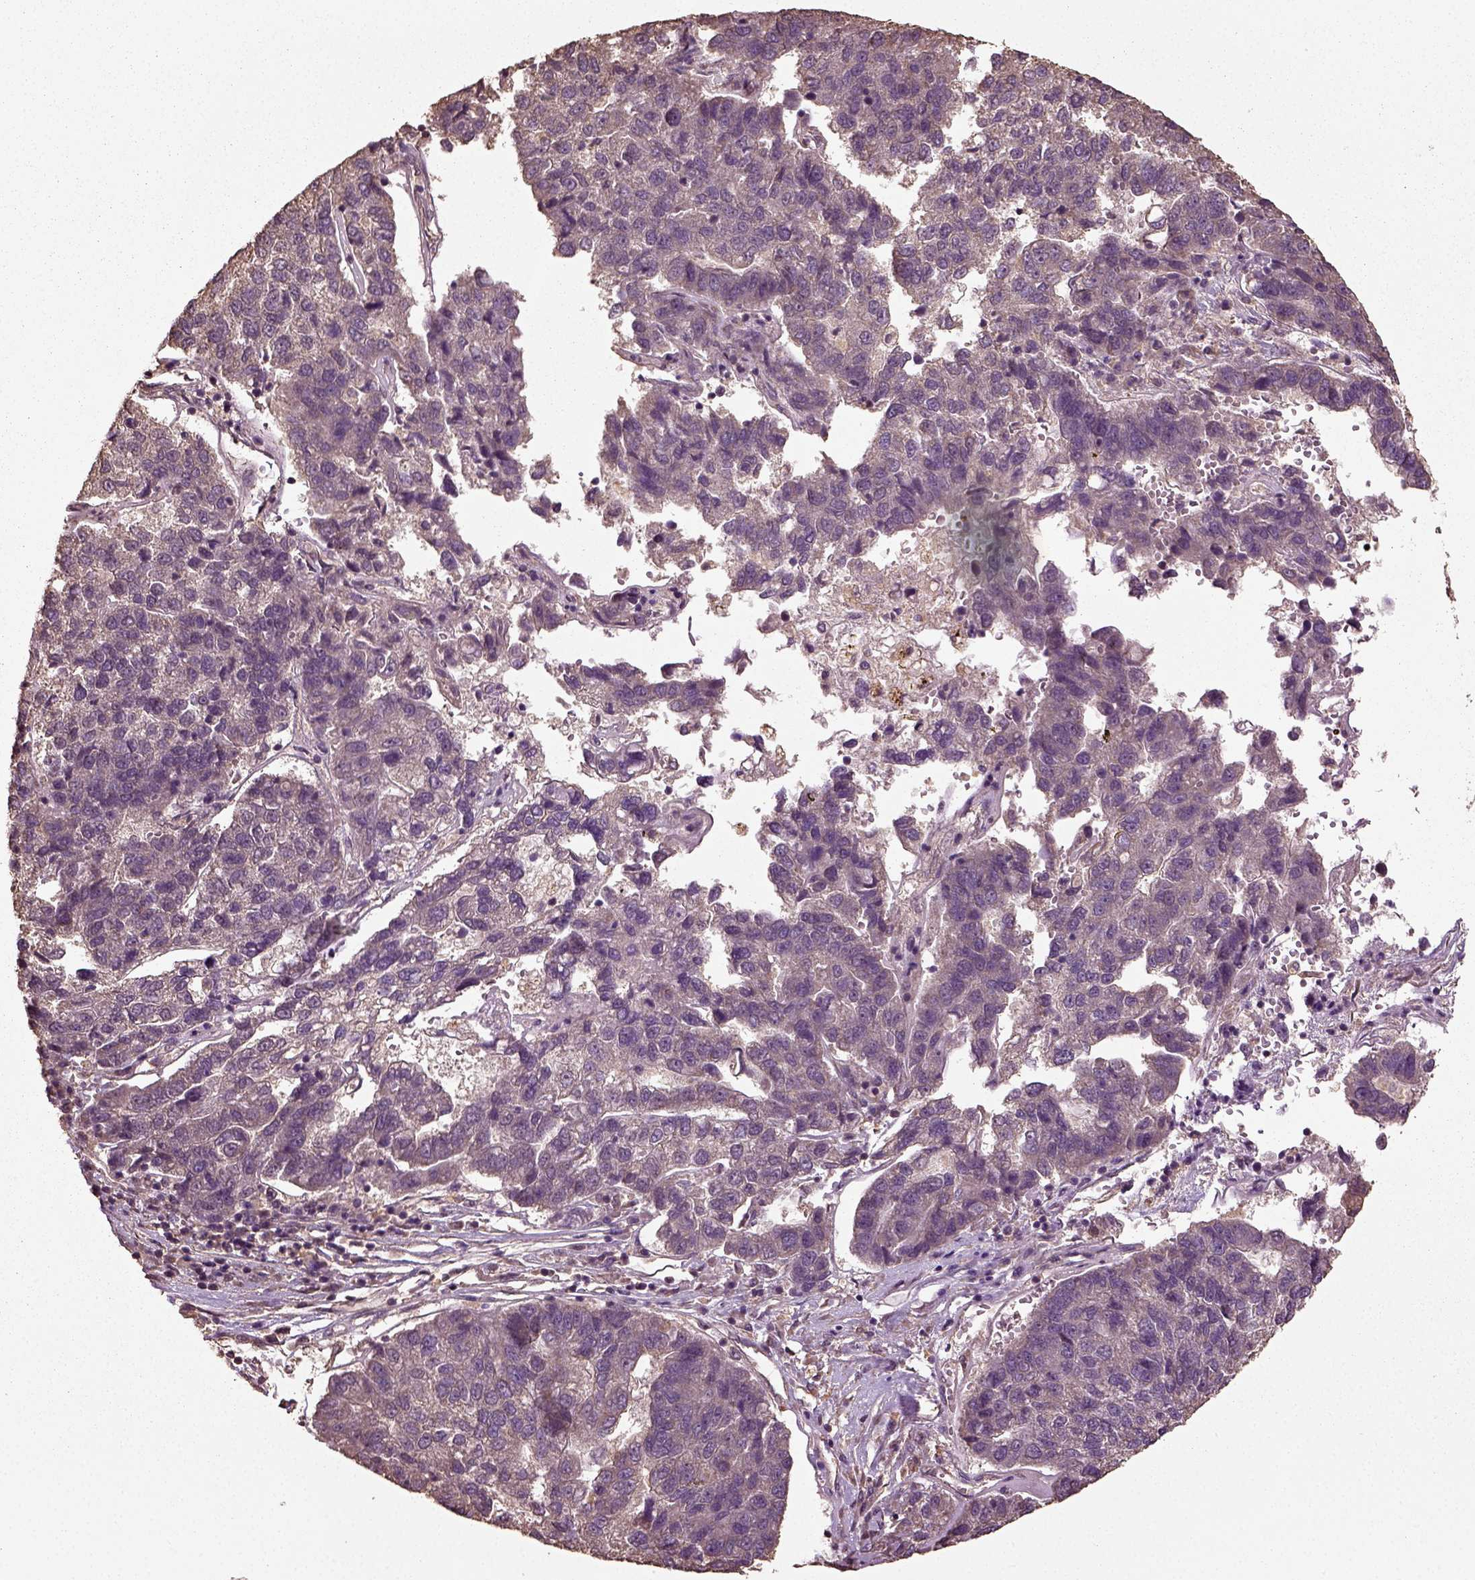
{"staining": {"intensity": "negative", "quantity": "none", "location": "none"}, "tissue": "pancreatic cancer", "cell_type": "Tumor cells", "image_type": "cancer", "snomed": [{"axis": "morphology", "description": "Adenocarcinoma, NOS"}, {"axis": "topography", "description": "Pancreas"}], "caption": "Immunohistochemistry (IHC) micrograph of human adenocarcinoma (pancreatic) stained for a protein (brown), which displays no positivity in tumor cells.", "gene": "ERV3-1", "patient": {"sex": "female", "age": 61}}